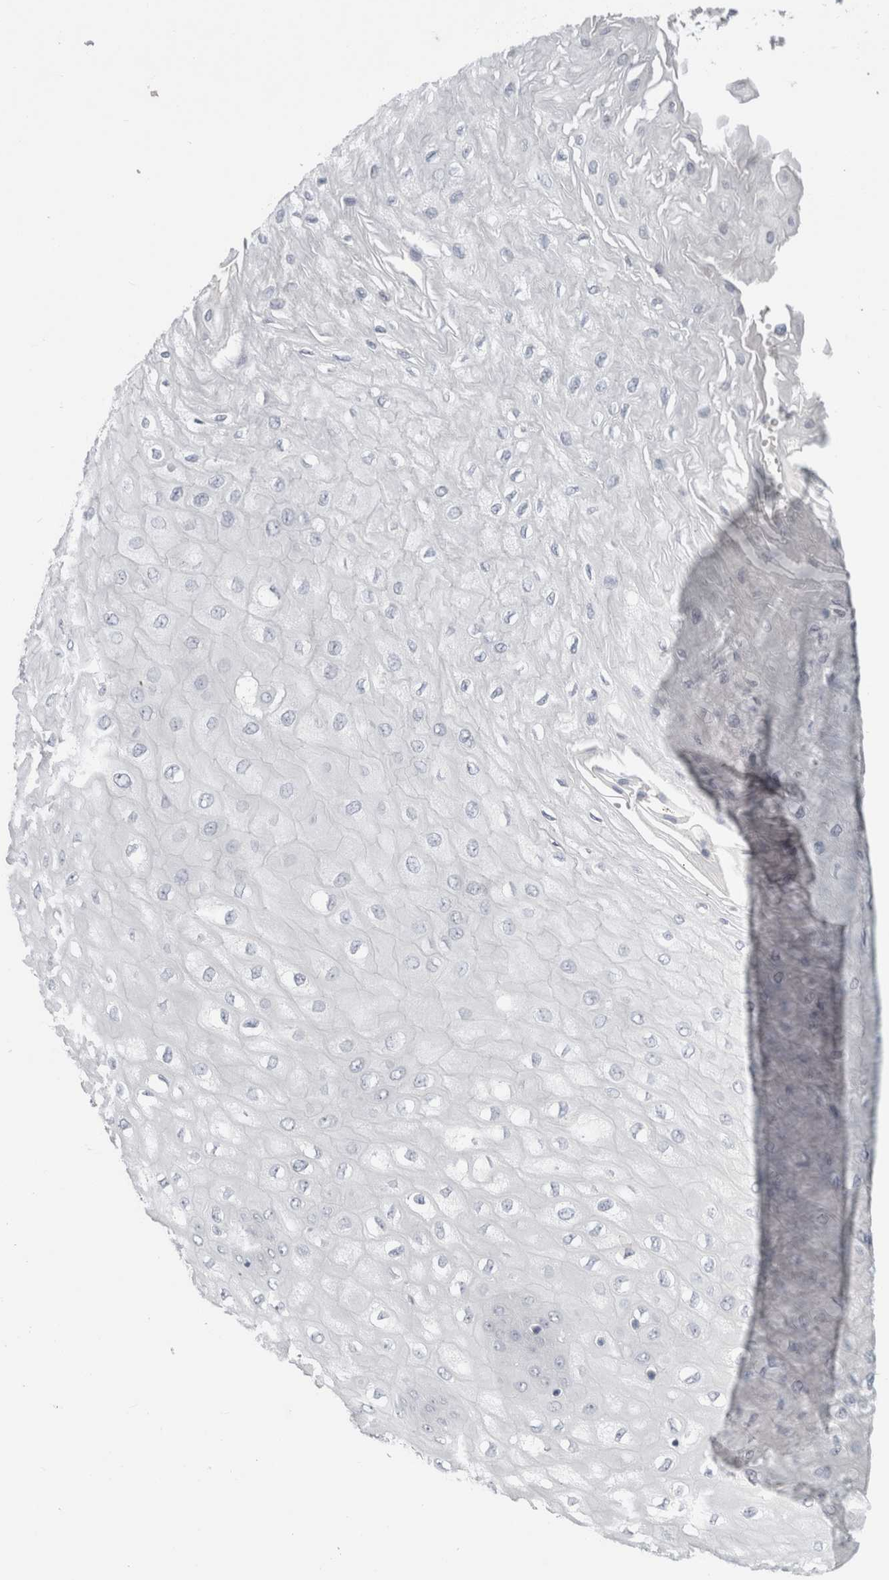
{"staining": {"intensity": "negative", "quantity": "none", "location": "none"}, "tissue": "esophagus", "cell_type": "Squamous epithelial cells", "image_type": "normal", "snomed": [{"axis": "morphology", "description": "Normal tissue, NOS"}, {"axis": "topography", "description": "Esophagus"}], "caption": "Immunohistochemistry (IHC) photomicrograph of benign human esophagus stained for a protein (brown), which exhibits no positivity in squamous epithelial cells. The staining is performed using DAB brown chromogen with nuclei counter-stained in using hematoxylin.", "gene": "SLC6A1", "patient": {"sex": "male", "age": 60}}